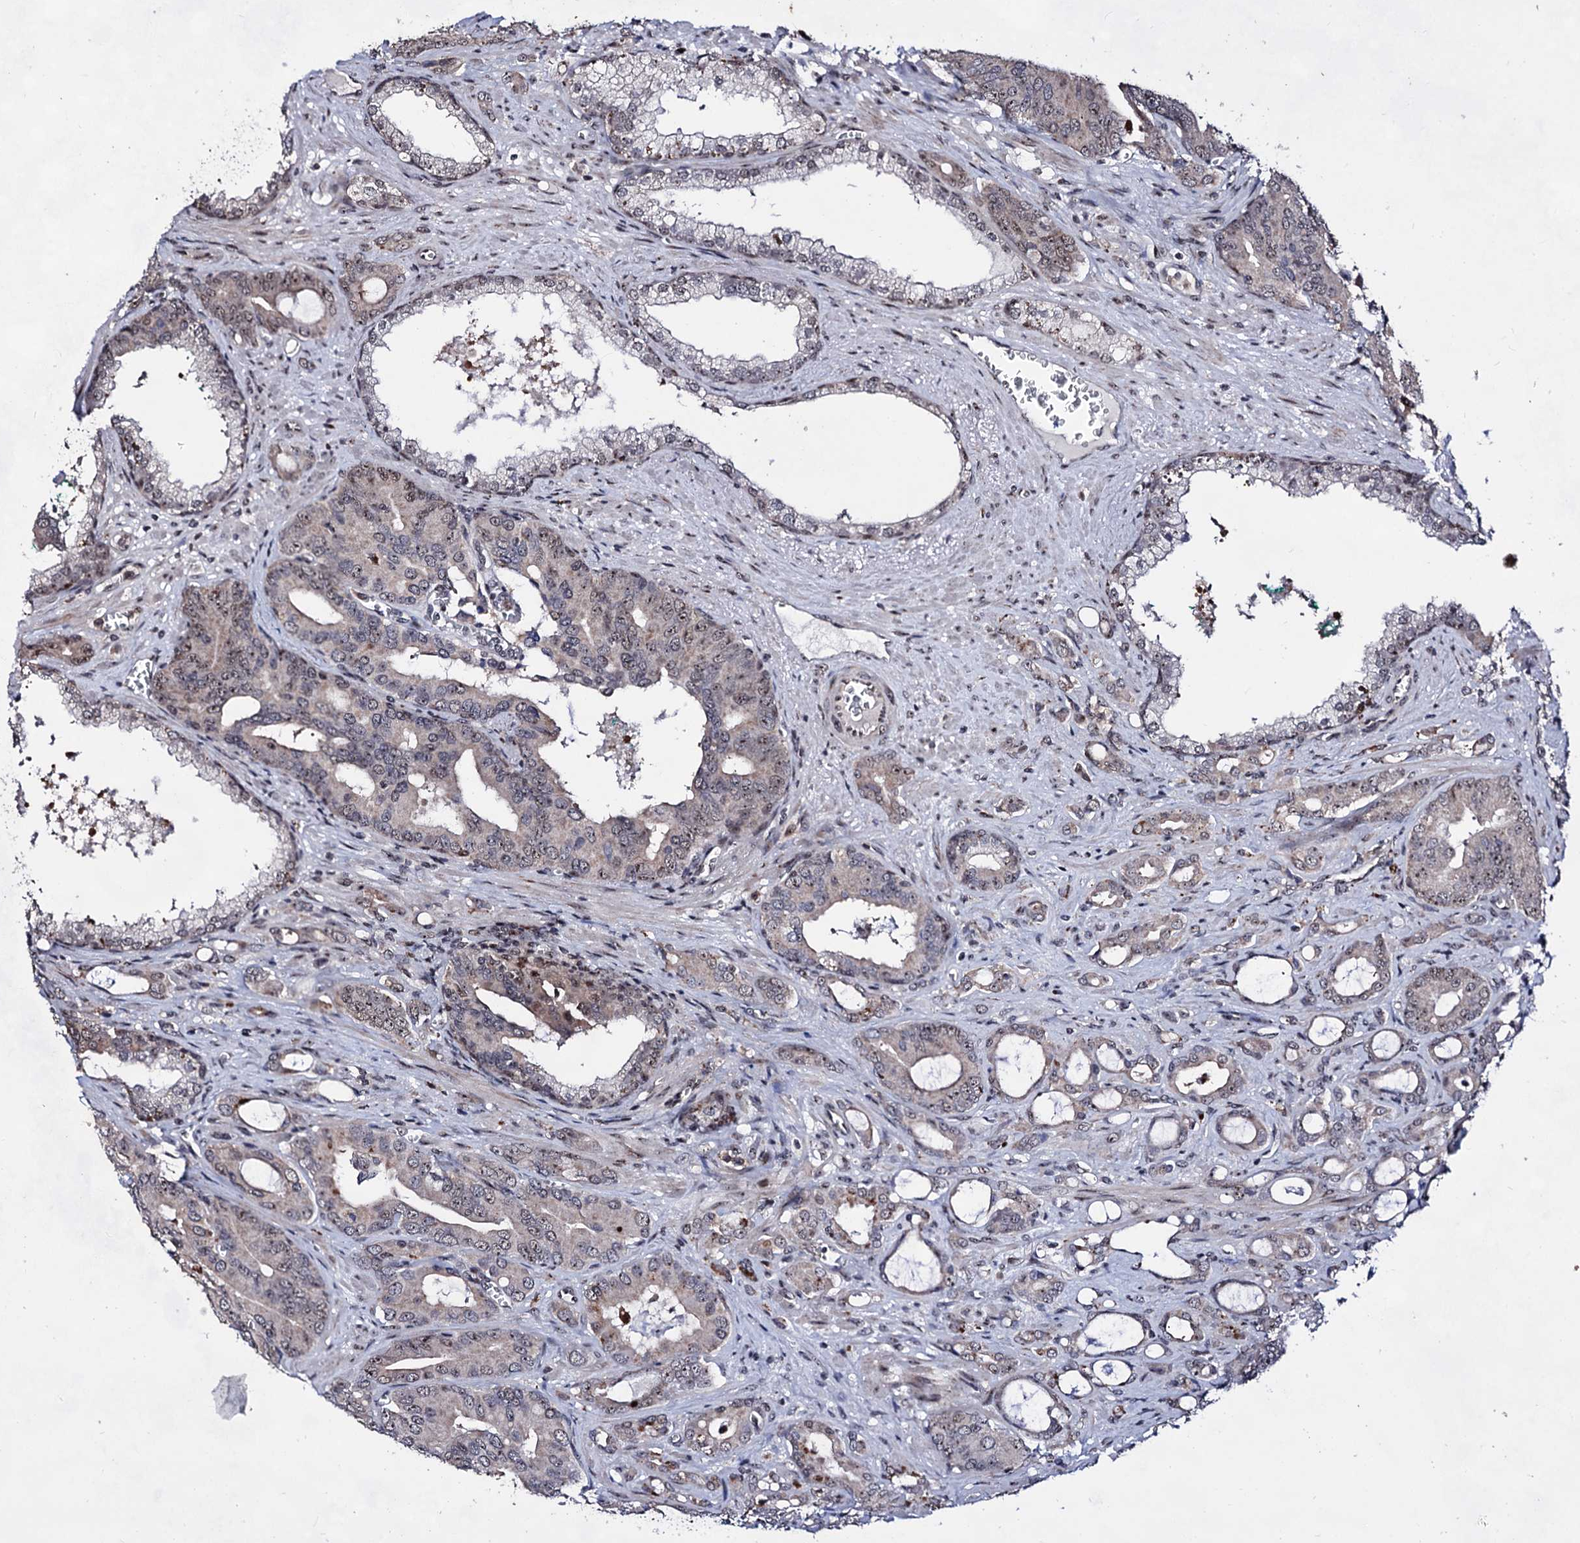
{"staining": {"intensity": "moderate", "quantity": "25%-75%", "location": "nuclear"}, "tissue": "prostate cancer", "cell_type": "Tumor cells", "image_type": "cancer", "snomed": [{"axis": "morphology", "description": "Adenocarcinoma, High grade"}, {"axis": "topography", "description": "Prostate"}], "caption": "Brown immunohistochemical staining in prostate cancer (adenocarcinoma (high-grade)) reveals moderate nuclear expression in approximately 25%-75% of tumor cells.", "gene": "EXOSC10", "patient": {"sex": "male", "age": 72}}